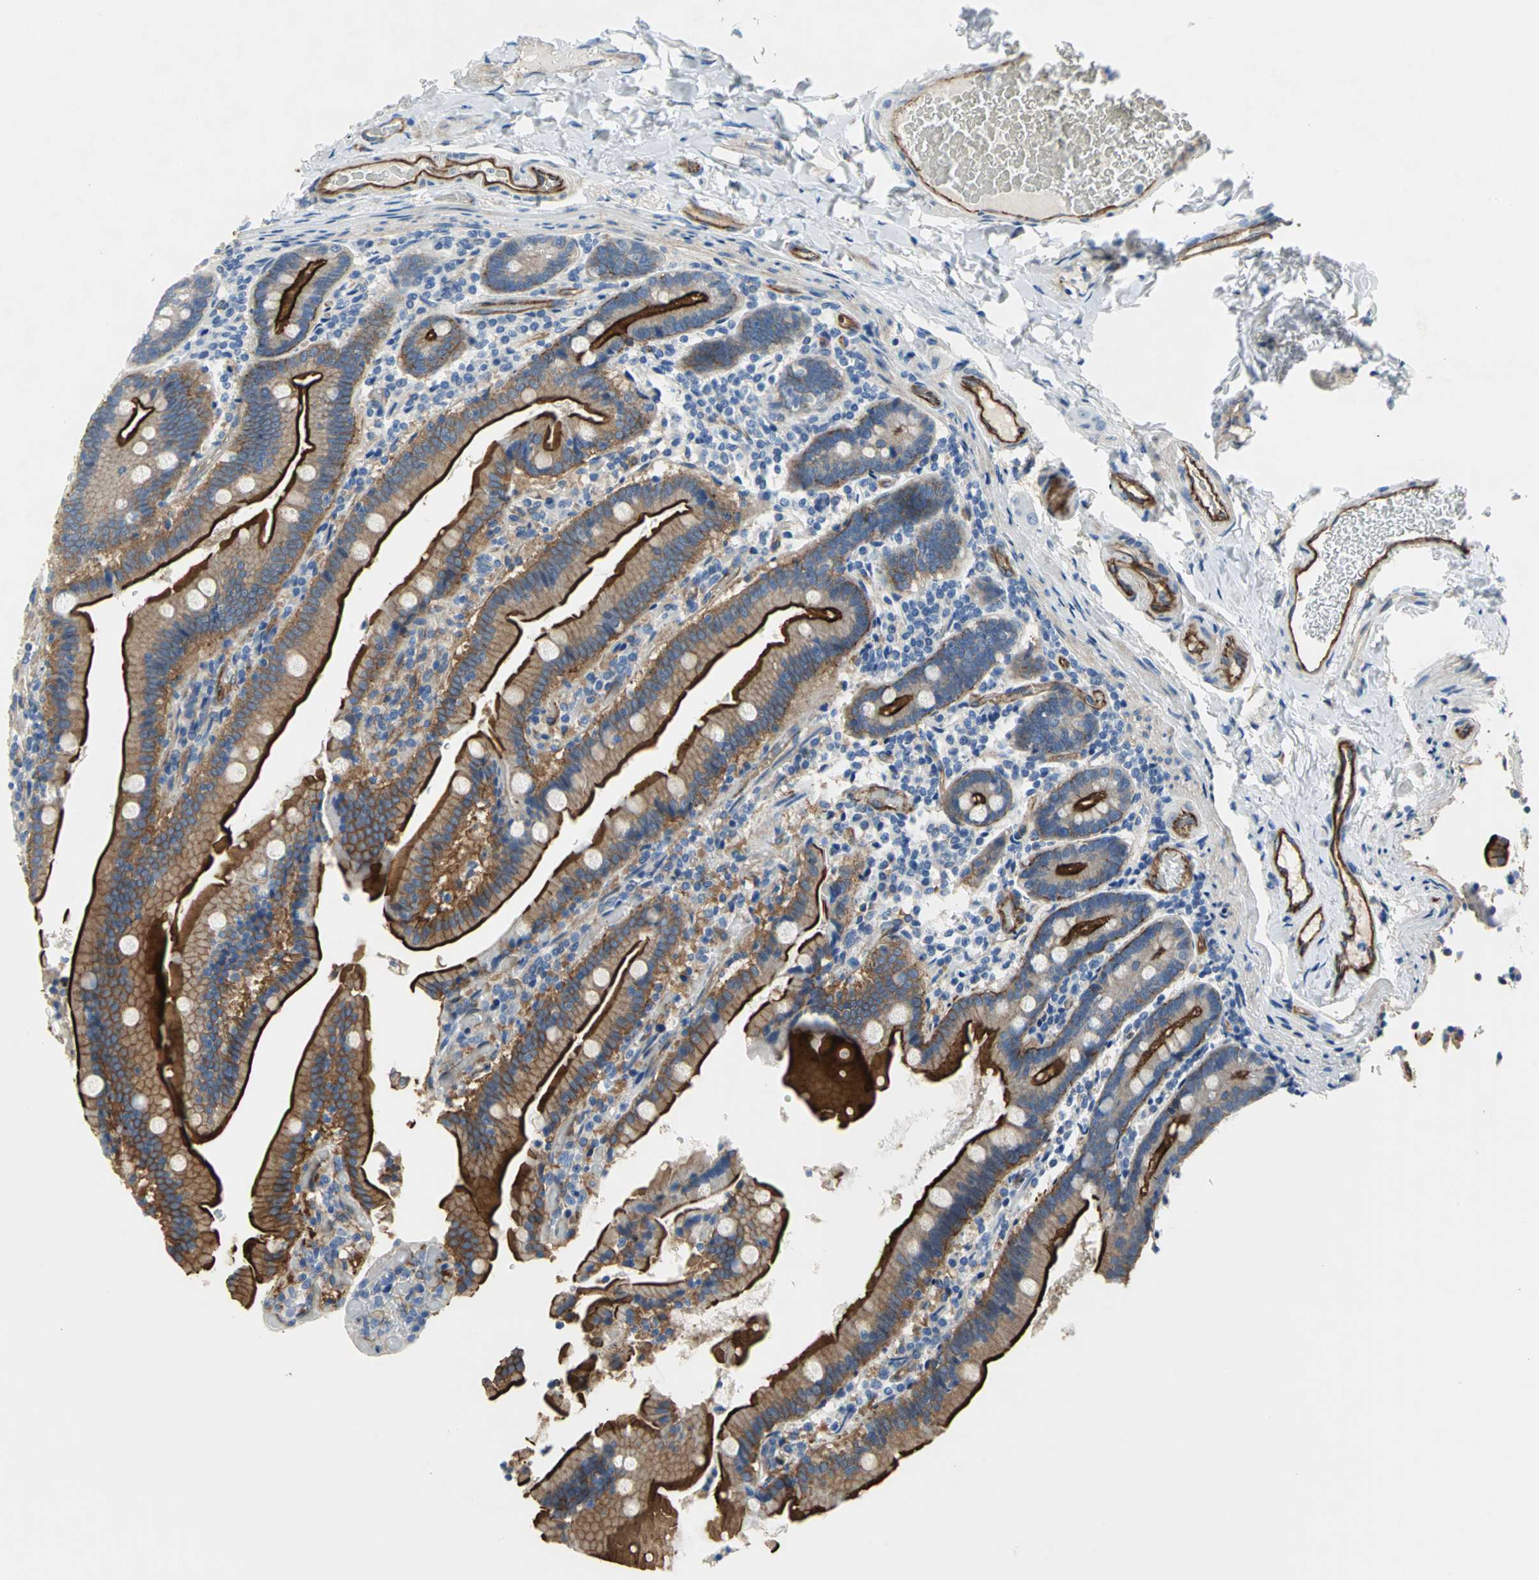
{"staining": {"intensity": "strong", "quantity": ">75%", "location": "cytoplasmic/membranous"}, "tissue": "duodenum", "cell_type": "Glandular cells", "image_type": "normal", "snomed": [{"axis": "morphology", "description": "Normal tissue, NOS"}, {"axis": "topography", "description": "Duodenum"}], "caption": "A brown stain shows strong cytoplasmic/membranous positivity of a protein in glandular cells of benign duodenum.", "gene": "FLNB", "patient": {"sex": "female", "age": 53}}